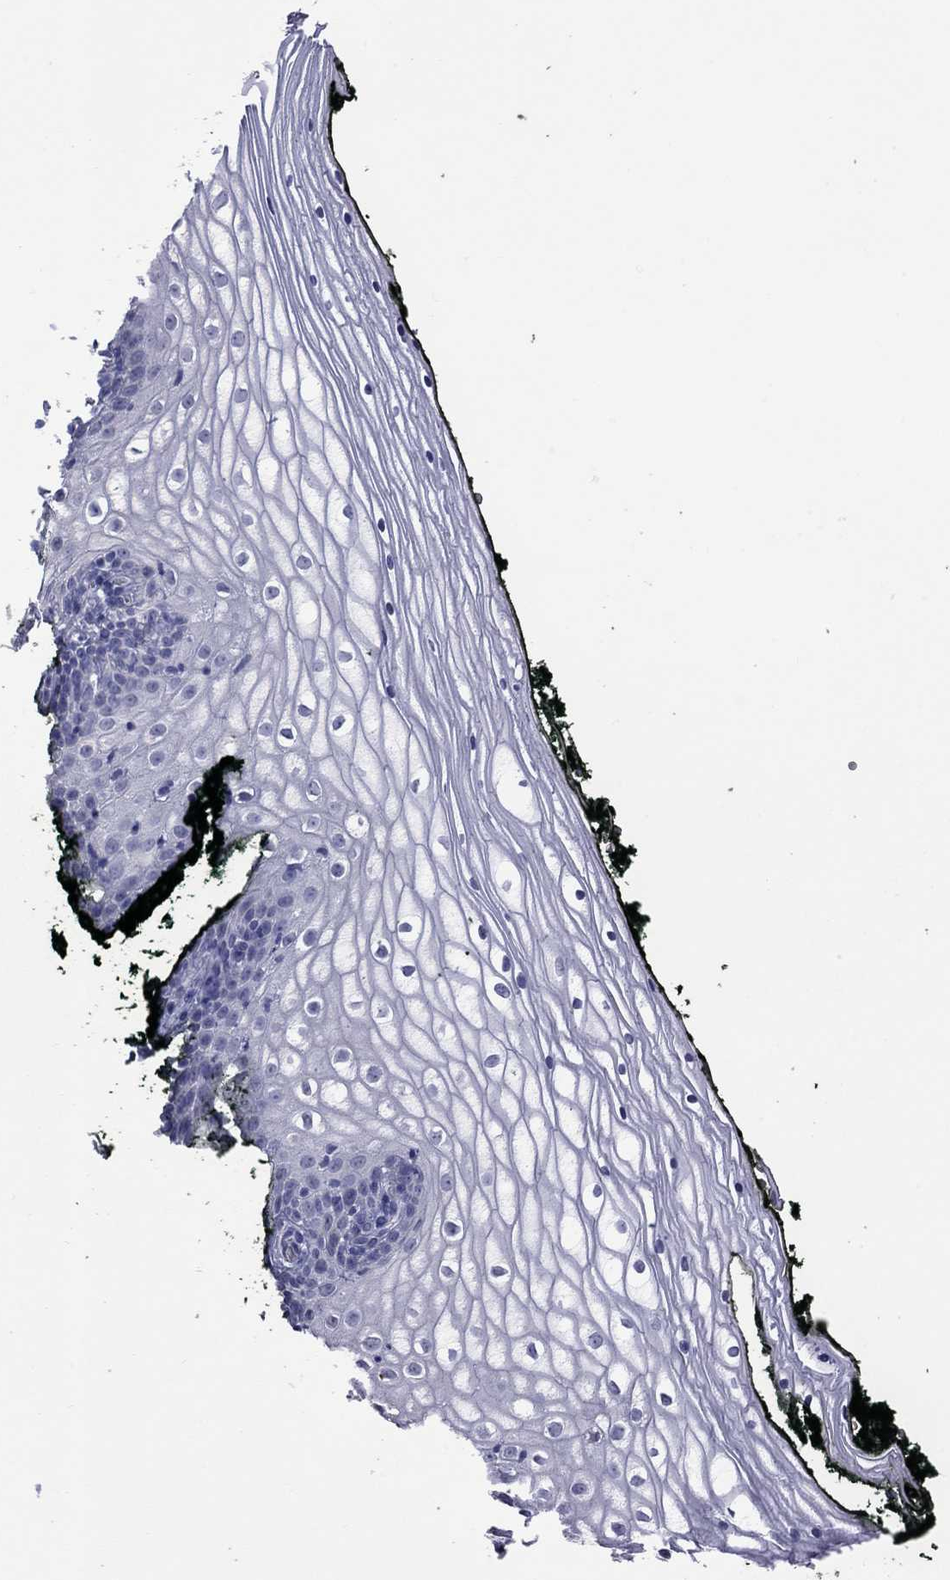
{"staining": {"intensity": "negative", "quantity": "none", "location": "none"}, "tissue": "vagina", "cell_type": "Squamous epithelial cells", "image_type": "normal", "snomed": [{"axis": "morphology", "description": "Normal tissue, NOS"}, {"axis": "topography", "description": "Vagina"}], "caption": "Micrograph shows no protein positivity in squamous epithelial cells of unremarkable vagina. Nuclei are stained in blue.", "gene": "HYLS1", "patient": {"sex": "female", "age": 47}}